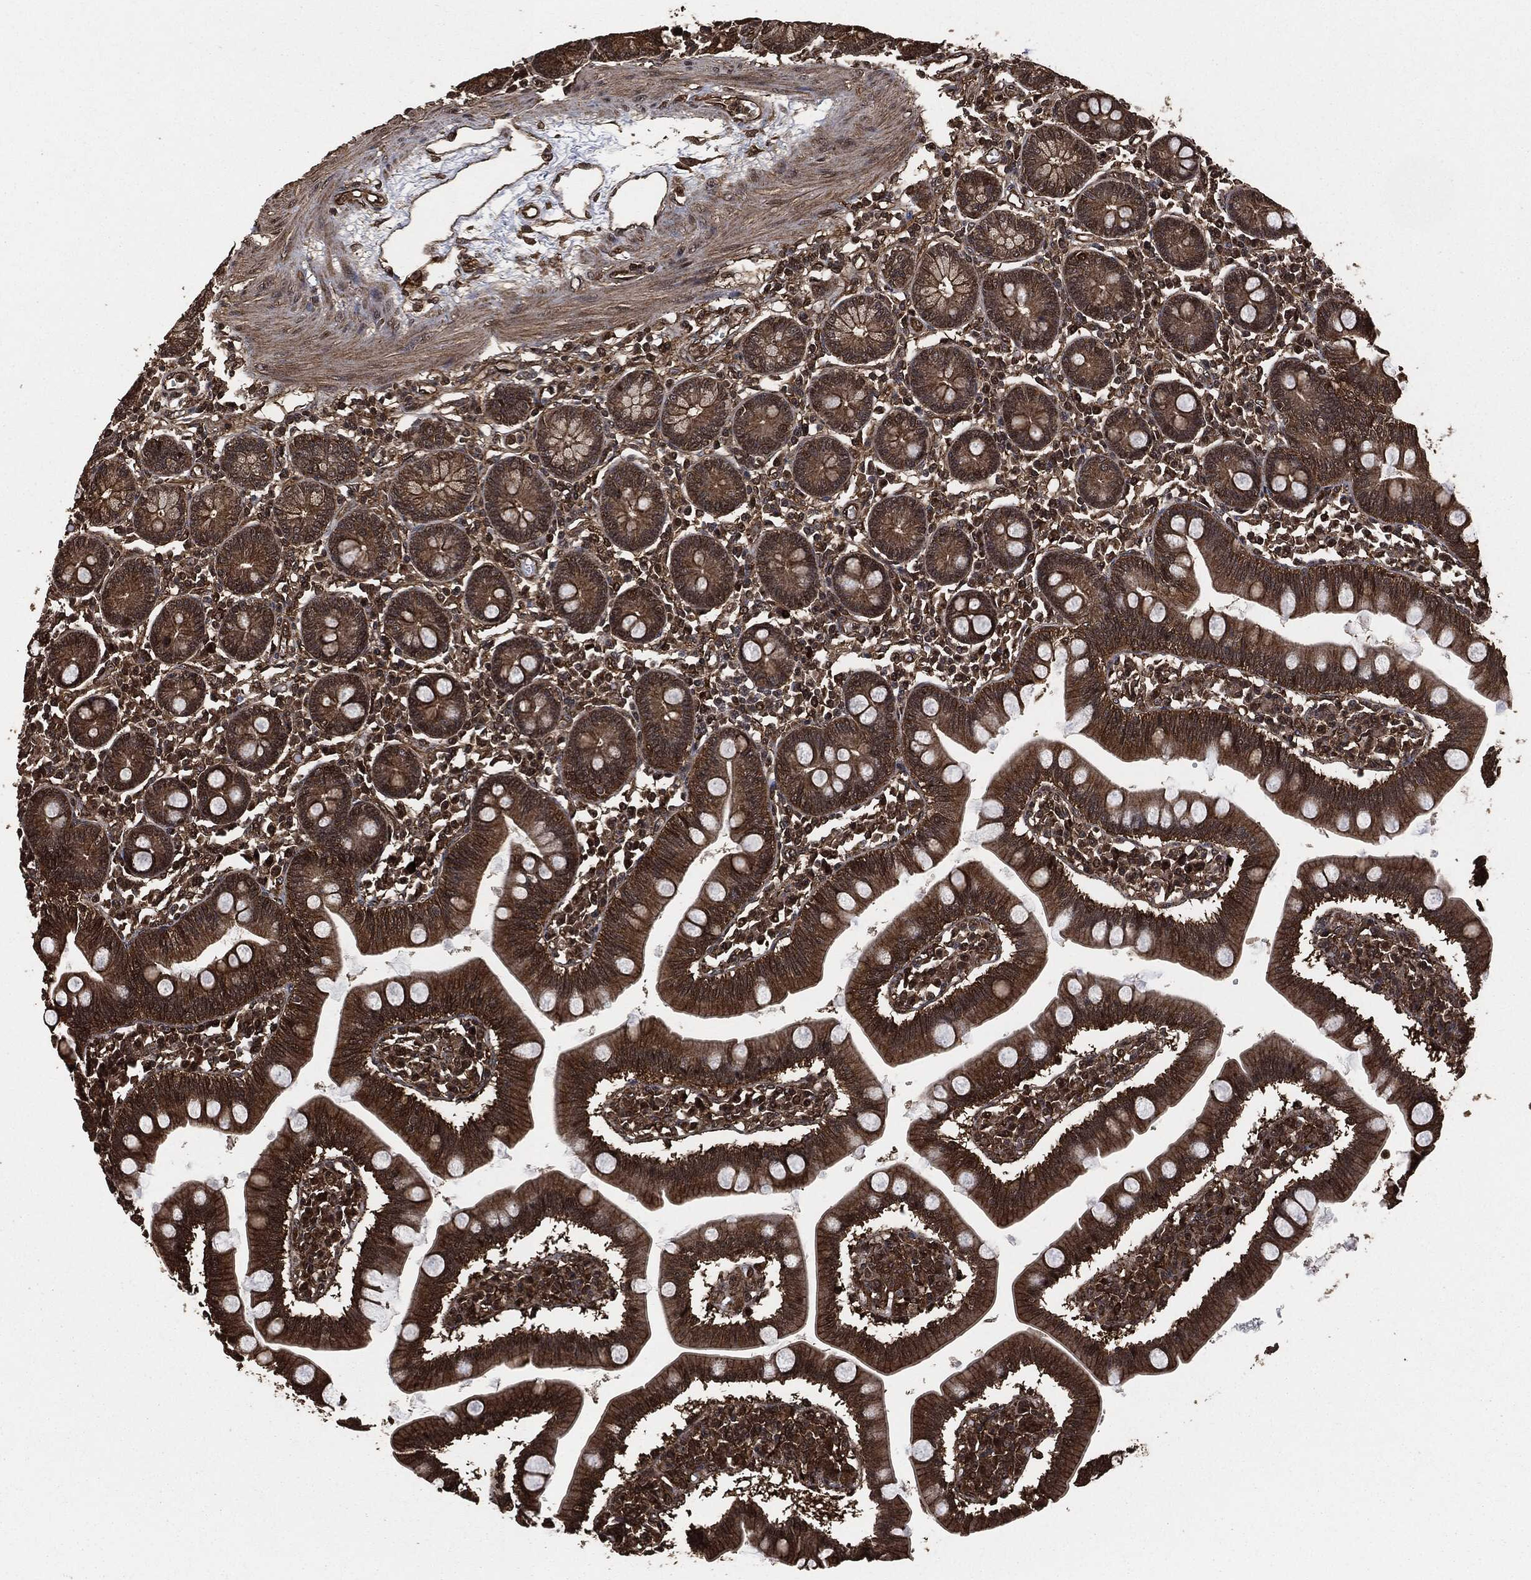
{"staining": {"intensity": "moderate", "quantity": ">75%", "location": "cytoplasmic/membranous"}, "tissue": "small intestine", "cell_type": "Glandular cells", "image_type": "normal", "snomed": [{"axis": "morphology", "description": "Normal tissue, NOS"}, {"axis": "topography", "description": "Small intestine"}], "caption": "Glandular cells show moderate cytoplasmic/membranous expression in approximately >75% of cells in normal small intestine.", "gene": "HRAS", "patient": {"sex": "male", "age": 88}}